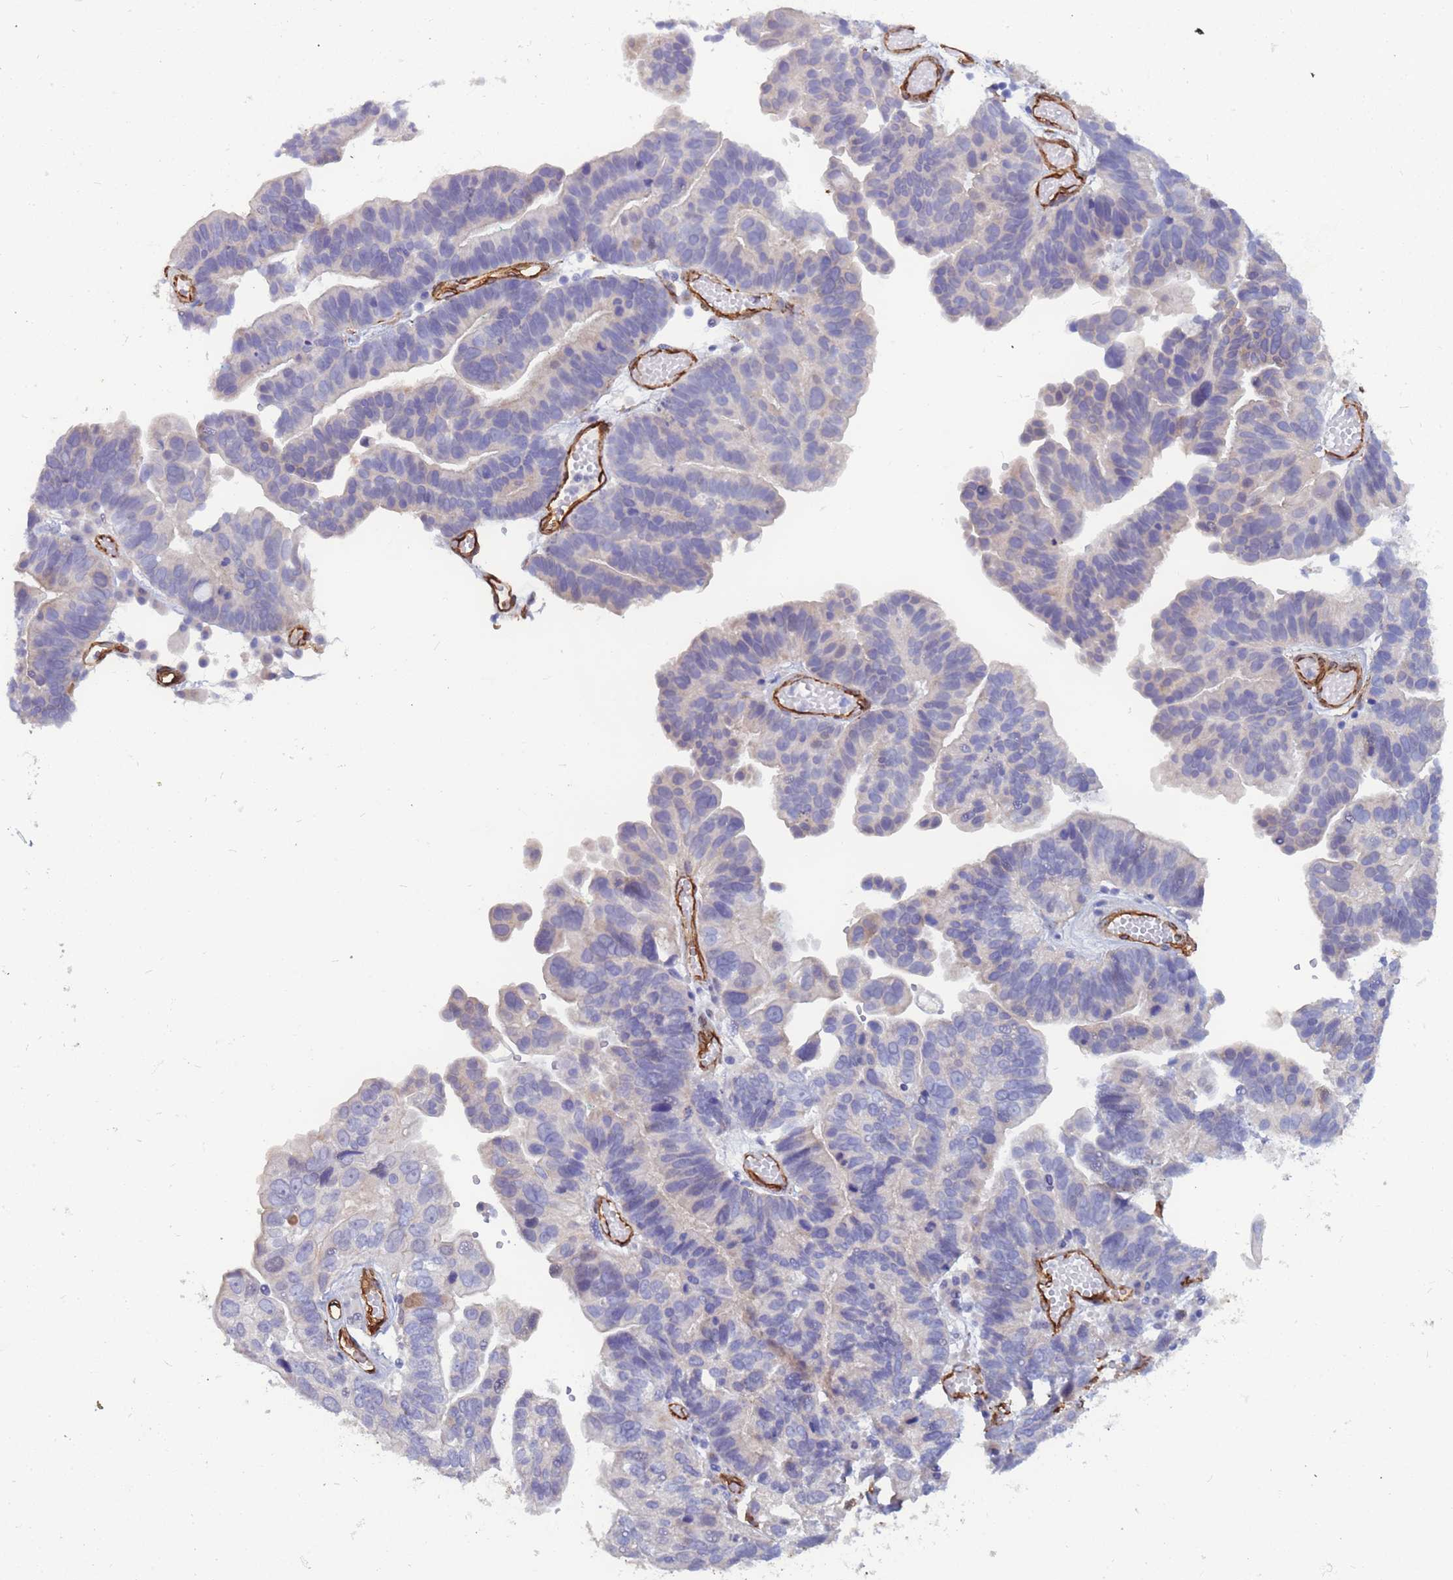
{"staining": {"intensity": "negative", "quantity": "none", "location": "none"}, "tissue": "ovarian cancer", "cell_type": "Tumor cells", "image_type": "cancer", "snomed": [{"axis": "morphology", "description": "Cystadenocarcinoma, serous, NOS"}, {"axis": "topography", "description": "Ovary"}], "caption": "Immunohistochemistry (IHC) micrograph of human serous cystadenocarcinoma (ovarian) stained for a protein (brown), which demonstrates no positivity in tumor cells.", "gene": "EHD2", "patient": {"sex": "female", "age": 56}}